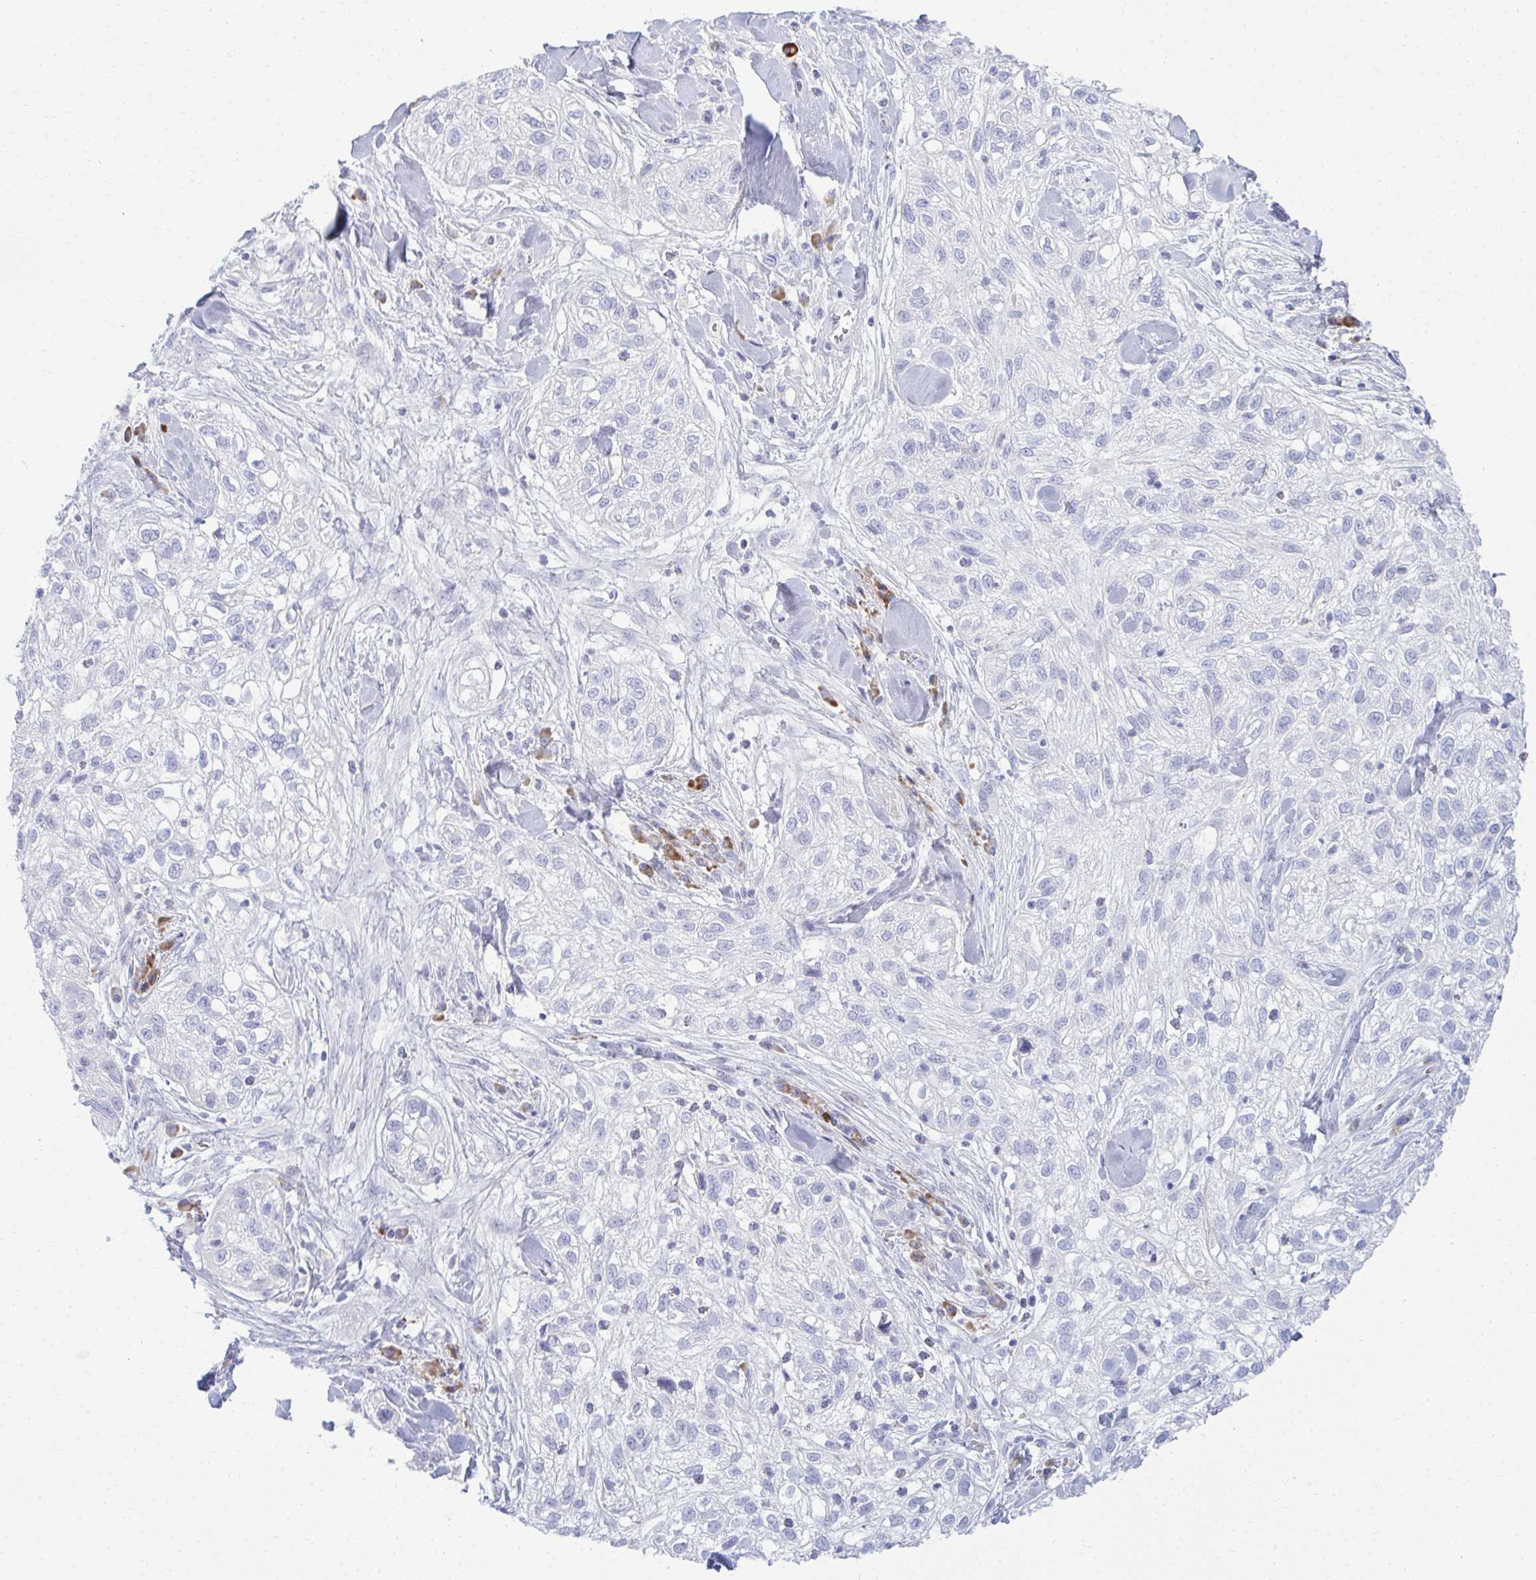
{"staining": {"intensity": "negative", "quantity": "none", "location": "none"}, "tissue": "skin cancer", "cell_type": "Tumor cells", "image_type": "cancer", "snomed": [{"axis": "morphology", "description": "Squamous cell carcinoma, NOS"}, {"axis": "topography", "description": "Skin"}], "caption": "A high-resolution histopathology image shows immunohistochemistry (IHC) staining of skin squamous cell carcinoma, which reveals no significant positivity in tumor cells.", "gene": "TSPEAR", "patient": {"sex": "male", "age": 82}}